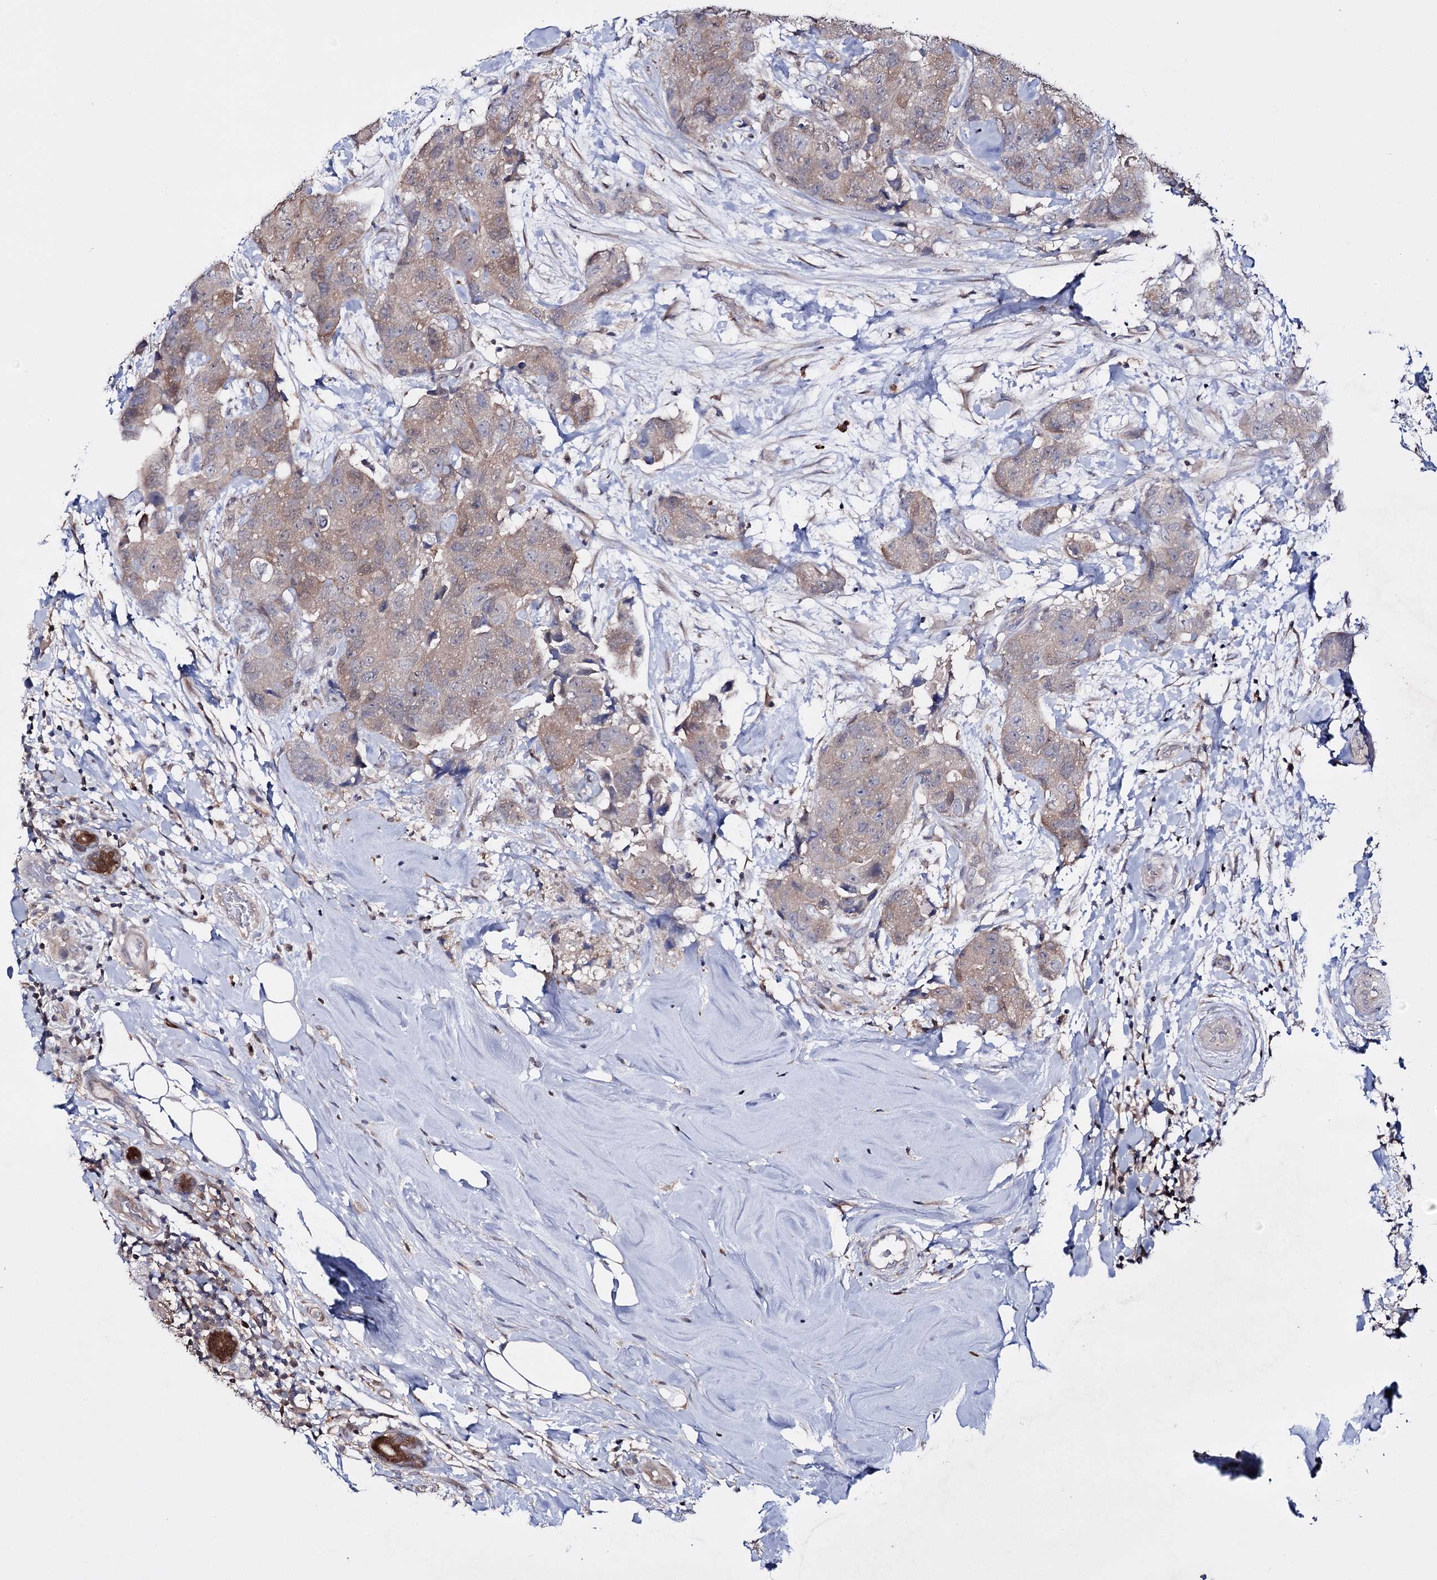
{"staining": {"intensity": "moderate", "quantity": ">75%", "location": "cytoplasmic/membranous"}, "tissue": "breast cancer", "cell_type": "Tumor cells", "image_type": "cancer", "snomed": [{"axis": "morphology", "description": "Duct carcinoma"}, {"axis": "topography", "description": "Breast"}], "caption": "Breast cancer (invasive ductal carcinoma) was stained to show a protein in brown. There is medium levels of moderate cytoplasmic/membranous expression in about >75% of tumor cells.", "gene": "PTER", "patient": {"sex": "female", "age": 62}}